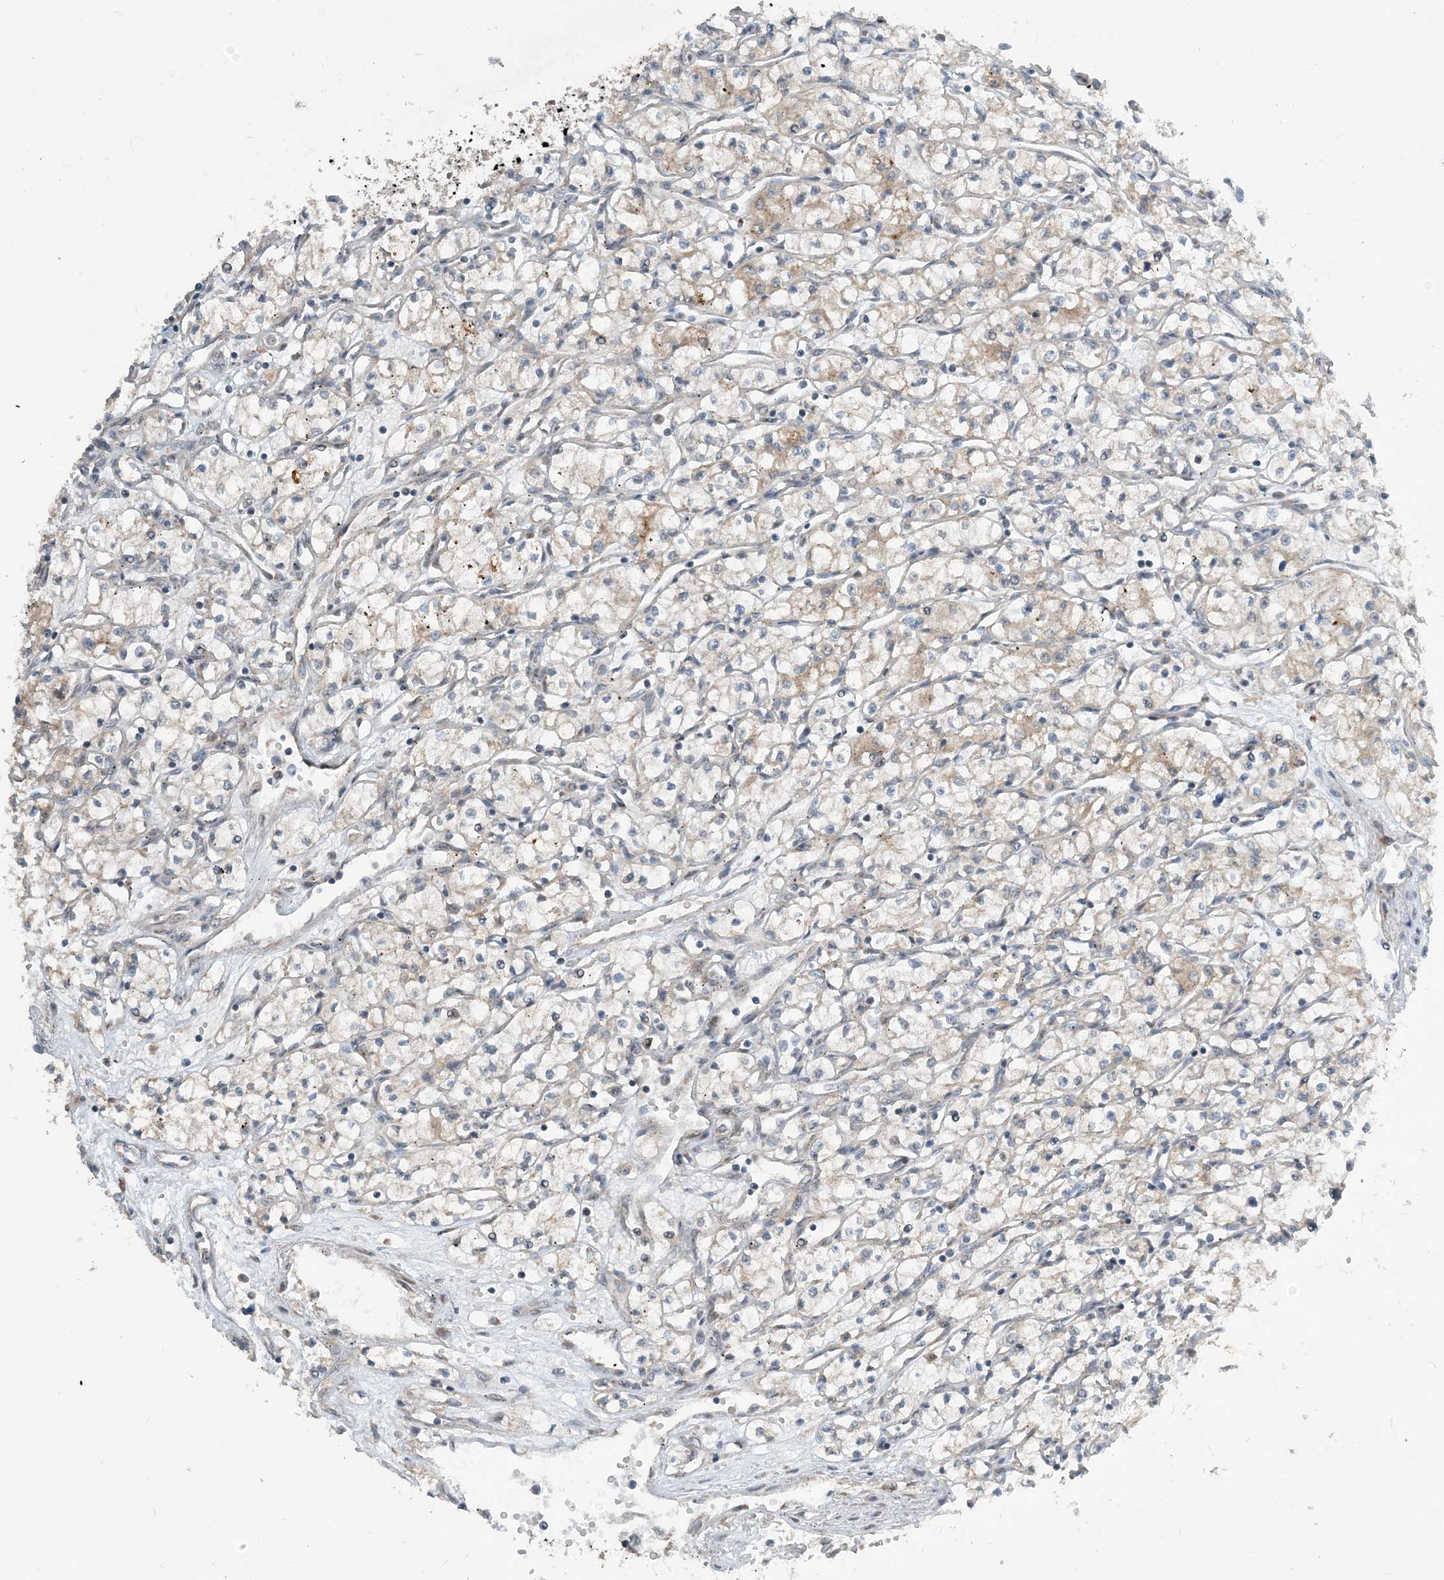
{"staining": {"intensity": "moderate", "quantity": "<25%", "location": "cytoplasmic/membranous"}, "tissue": "renal cancer", "cell_type": "Tumor cells", "image_type": "cancer", "snomed": [{"axis": "morphology", "description": "Adenocarcinoma, NOS"}, {"axis": "topography", "description": "Kidney"}], "caption": "Renal cancer (adenocarcinoma) stained for a protein exhibits moderate cytoplasmic/membranous positivity in tumor cells.", "gene": "PHOSPHO2", "patient": {"sex": "male", "age": 59}}